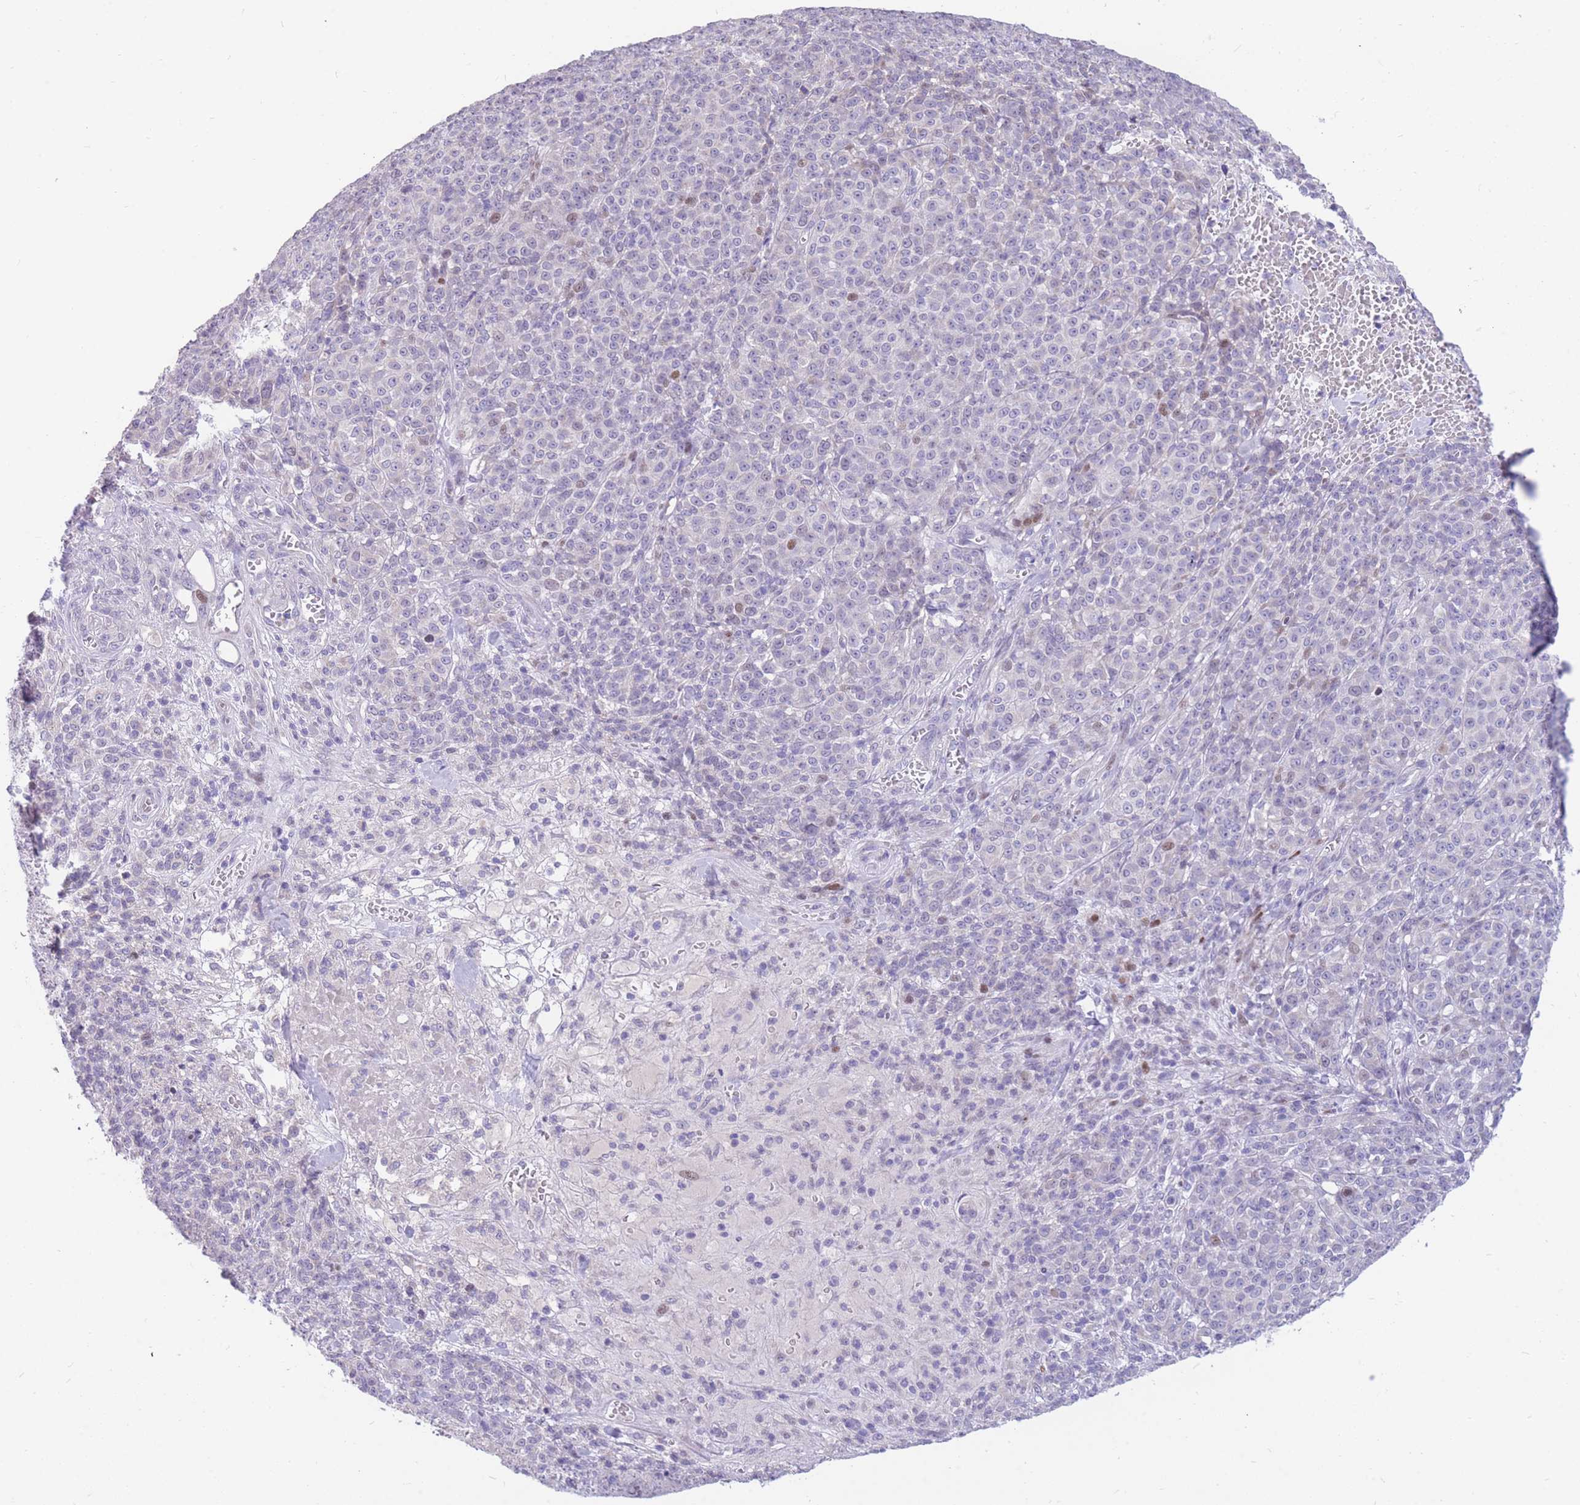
{"staining": {"intensity": "negative", "quantity": "none", "location": "none"}, "tissue": "melanoma", "cell_type": "Tumor cells", "image_type": "cancer", "snomed": [{"axis": "morphology", "description": "Normal tissue, NOS"}, {"axis": "morphology", "description": "Malignant melanoma, NOS"}, {"axis": "topography", "description": "Skin"}], "caption": "High power microscopy image of an immunohistochemistry (IHC) image of melanoma, revealing no significant expression in tumor cells.", "gene": "SHCBP1", "patient": {"sex": "female", "age": 34}}